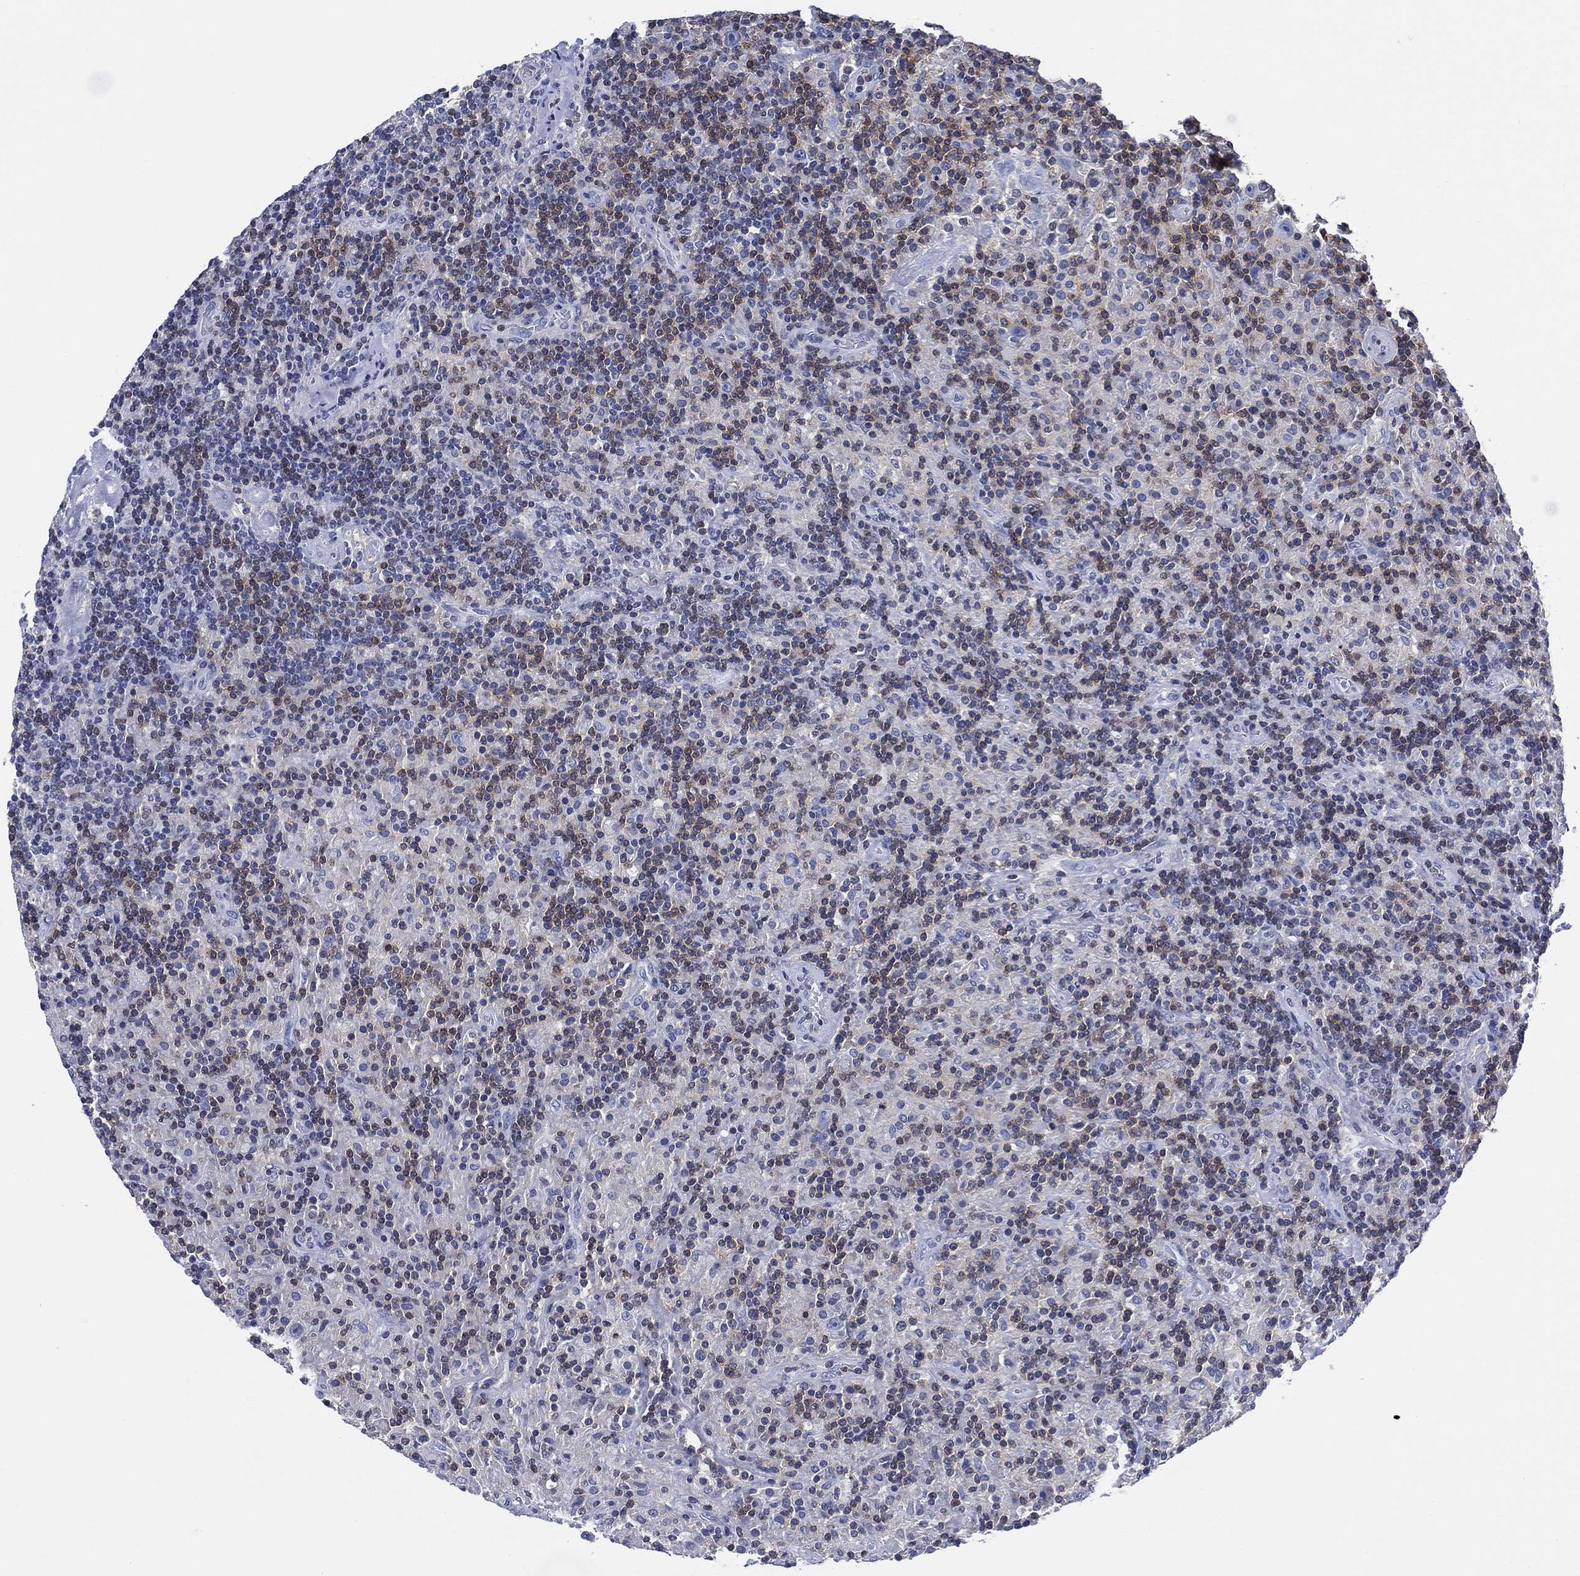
{"staining": {"intensity": "negative", "quantity": "none", "location": "none"}, "tissue": "lymphoma", "cell_type": "Tumor cells", "image_type": "cancer", "snomed": [{"axis": "morphology", "description": "Hodgkin's disease, NOS"}, {"axis": "topography", "description": "Lymph node"}], "caption": "Tumor cells are negative for protein expression in human lymphoma. (Brightfield microscopy of DAB immunohistochemistry at high magnification).", "gene": "FYB1", "patient": {"sex": "male", "age": 70}}